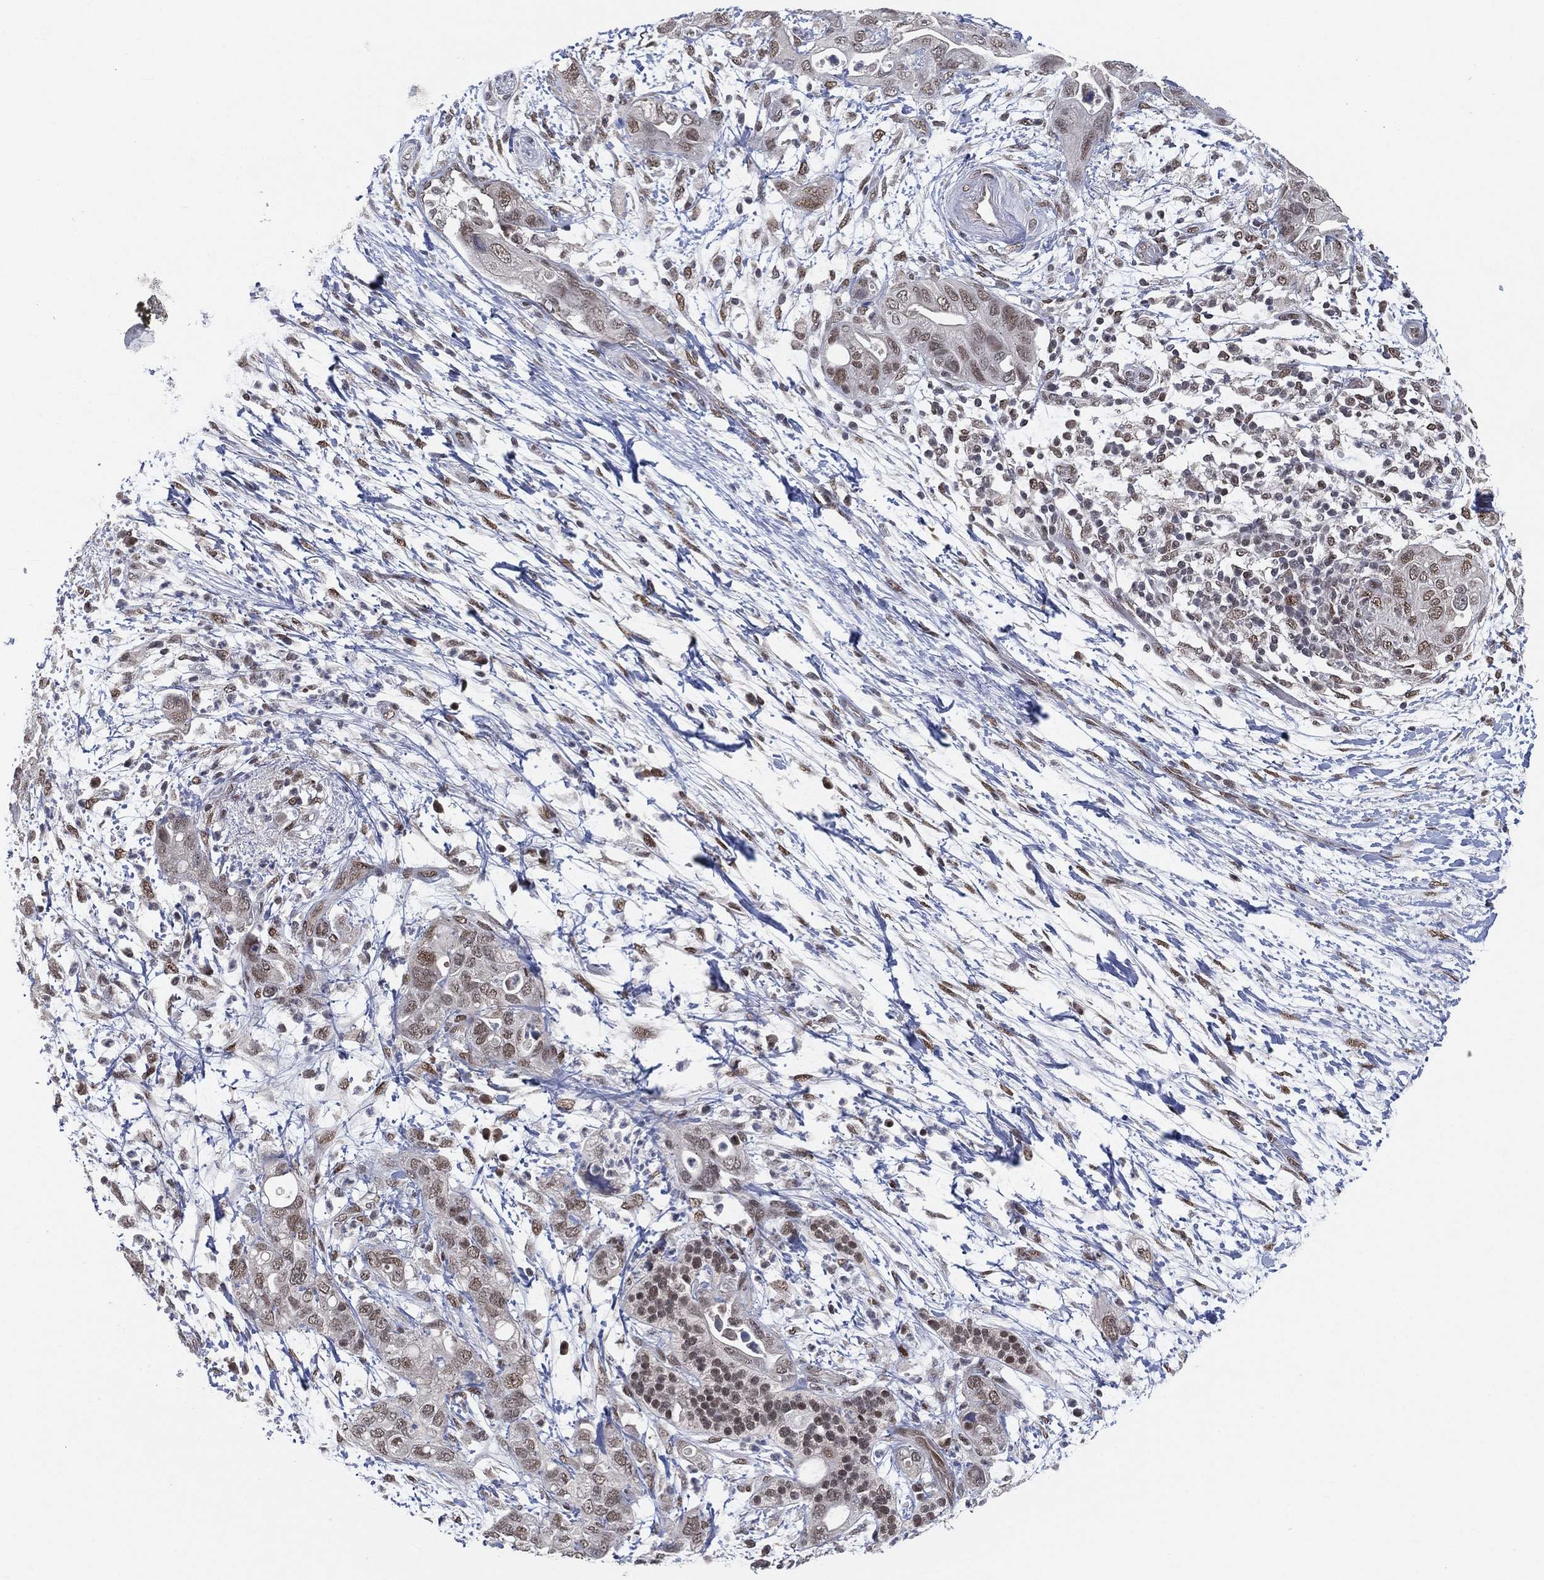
{"staining": {"intensity": "weak", "quantity": "<25%", "location": "nuclear"}, "tissue": "pancreatic cancer", "cell_type": "Tumor cells", "image_type": "cancer", "snomed": [{"axis": "morphology", "description": "Adenocarcinoma, NOS"}, {"axis": "topography", "description": "Pancreas"}], "caption": "This is an immunohistochemistry (IHC) histopathology image of human pancreatic cancer (adenocarcinoma). There is no expression in tumor cells.", "gene": "YLPM1", "patient": {"sex": "female", "age": 72}}